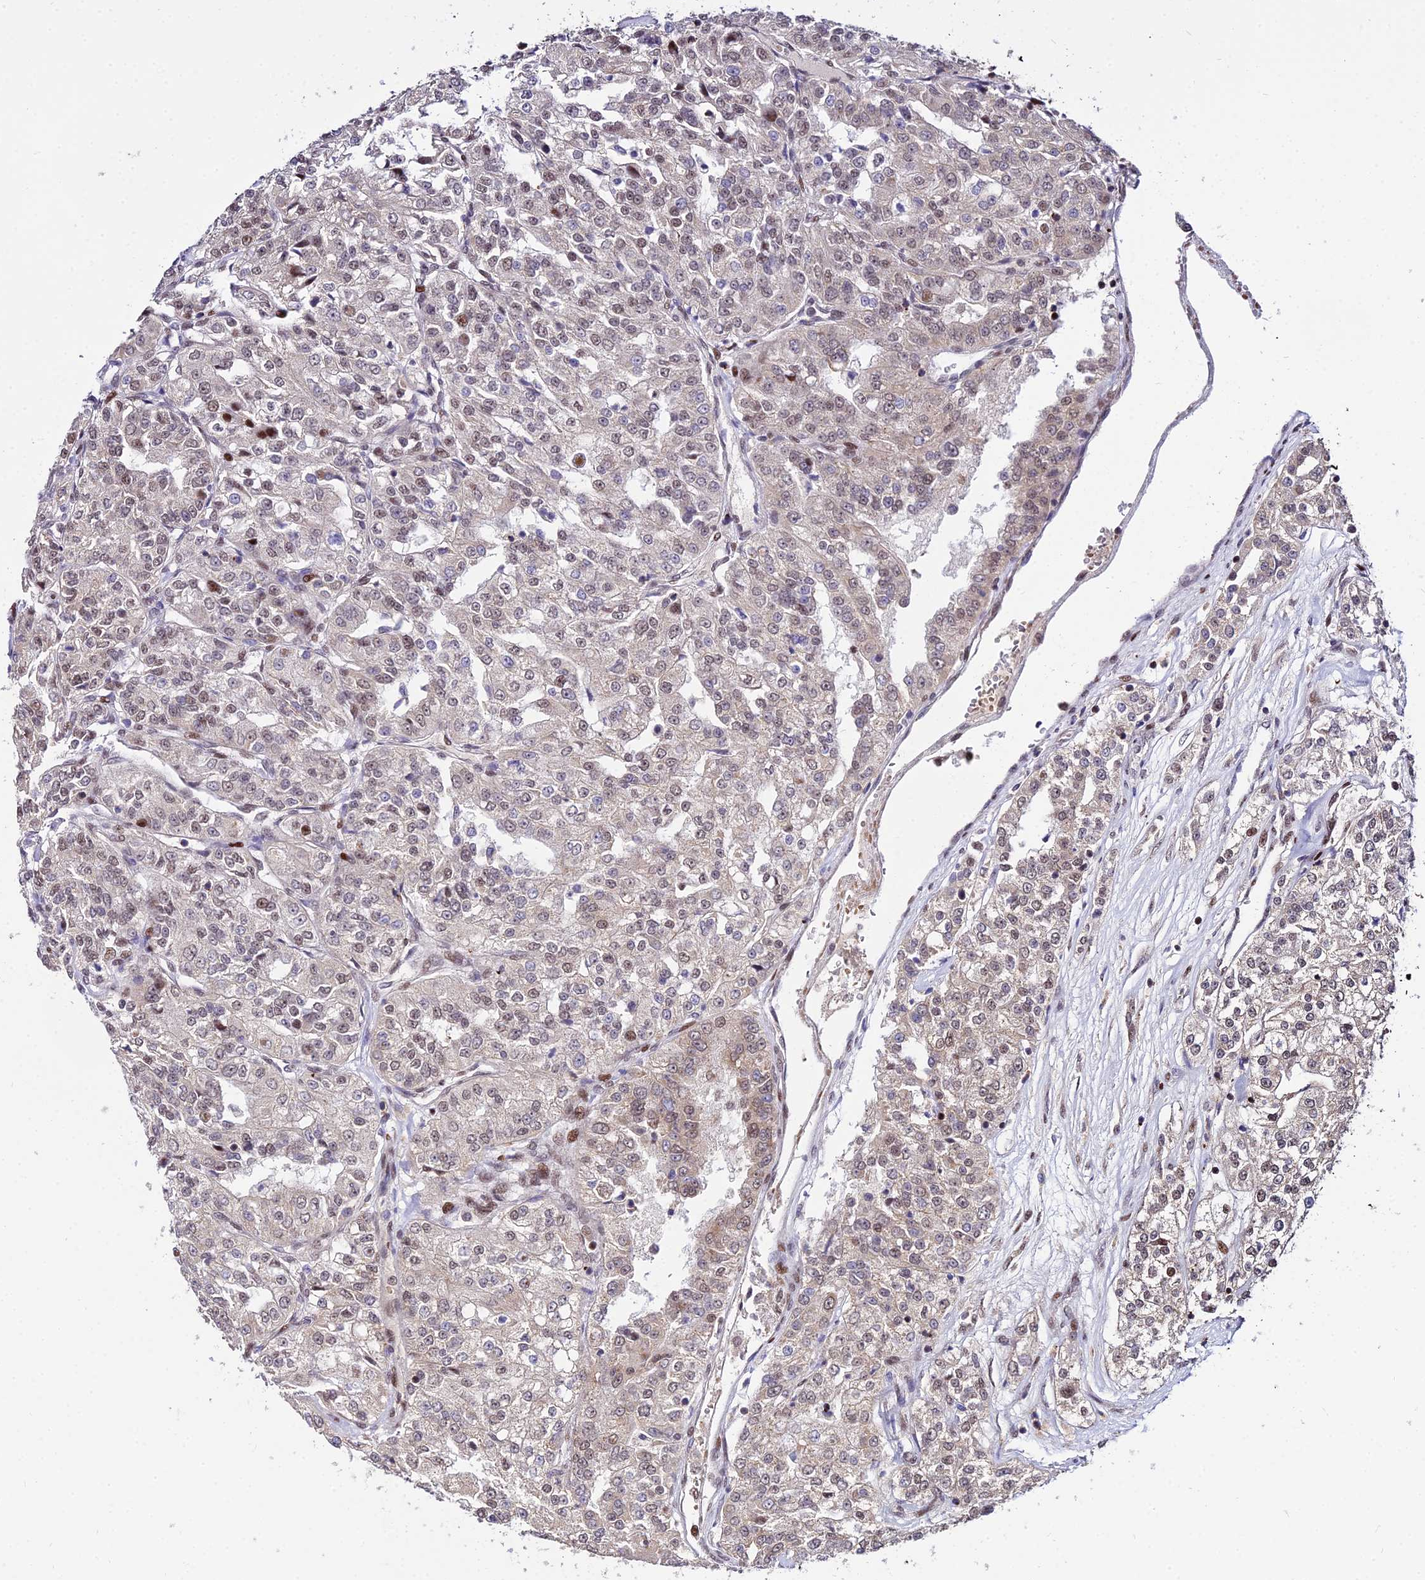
{"staining": {"intensity": "weak", "quantity": "25%-75%", "location": "nuclear"}, "tissue": "renal cancer", "cell_type": "Tumor cells", "image_type": "cancer", "snomed": [{"axis": "morphology", "description": "Adenocarcinoma, NOS"}, {"axis": "topography", "description": "Kidney"}], "caption": "Renal cancer (adenocarcinoma) was stained to show a protein in brown. There is low levels of weak nuclear expression in approximately 25%-75% of tumor cells. (DAB = brown stain, brightfield microscopy at high magnification).", "gene": "CIB3", "patient": {"sex": "female", "age": 63}}